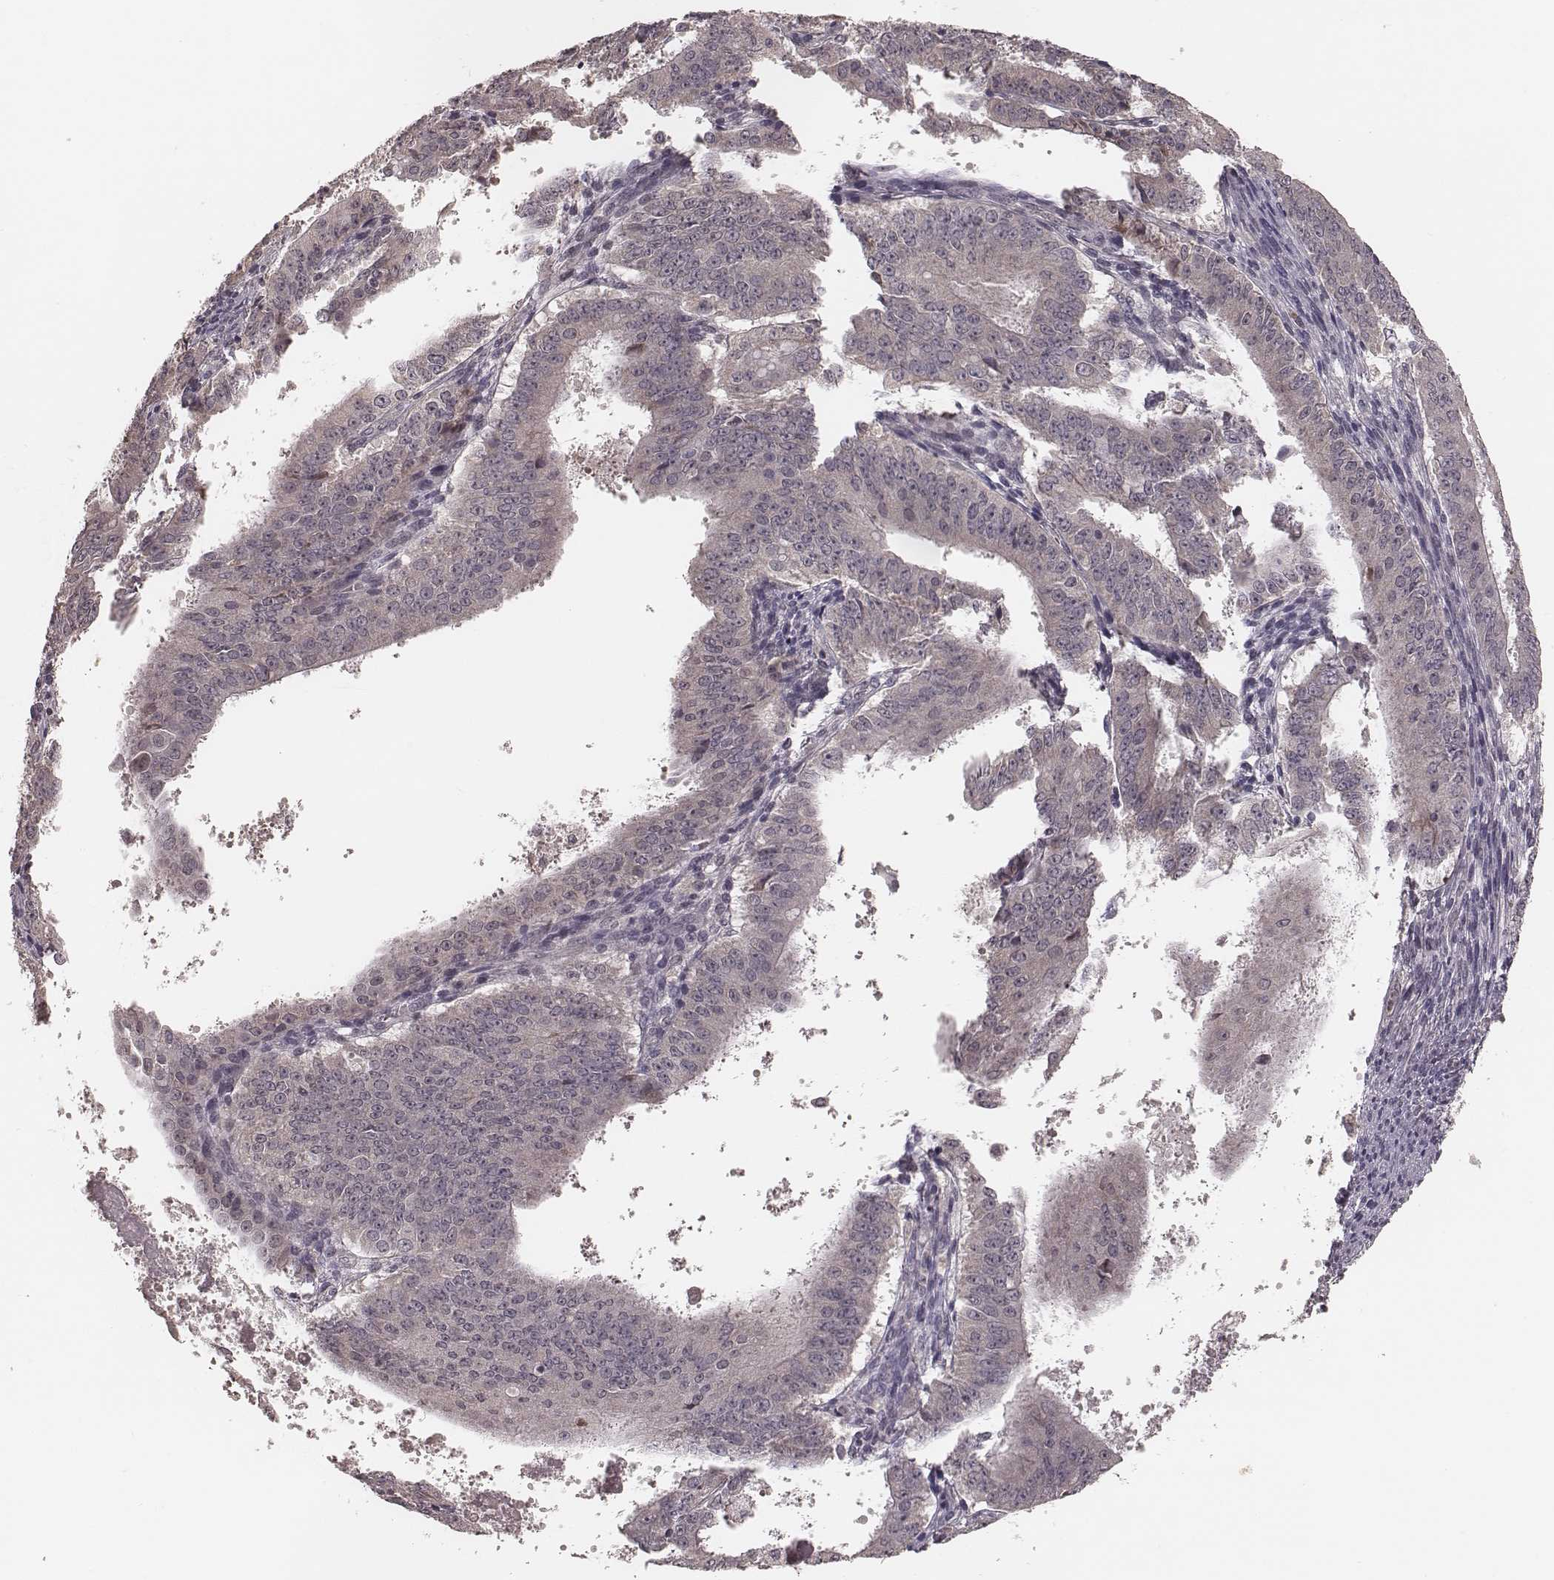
{"staining": {"intensity": "negative", "quantity": "none", "location": "none"}, "tissue": "ovarian cancer", "cell_type": "Tumor cells", "image_type": "cancer", "snomed": [{"axis": "morphology", "description": "Carcinoma, endometroid"}, {"axis": "topography", "description": "Ovary"}], "caption": "Photomicrograph shows no significant protein positivity in tumor cells of endometroid carcinoma (ovarian).", "gene": "IL5", "patient": {"sex": "female", "age": 42}}